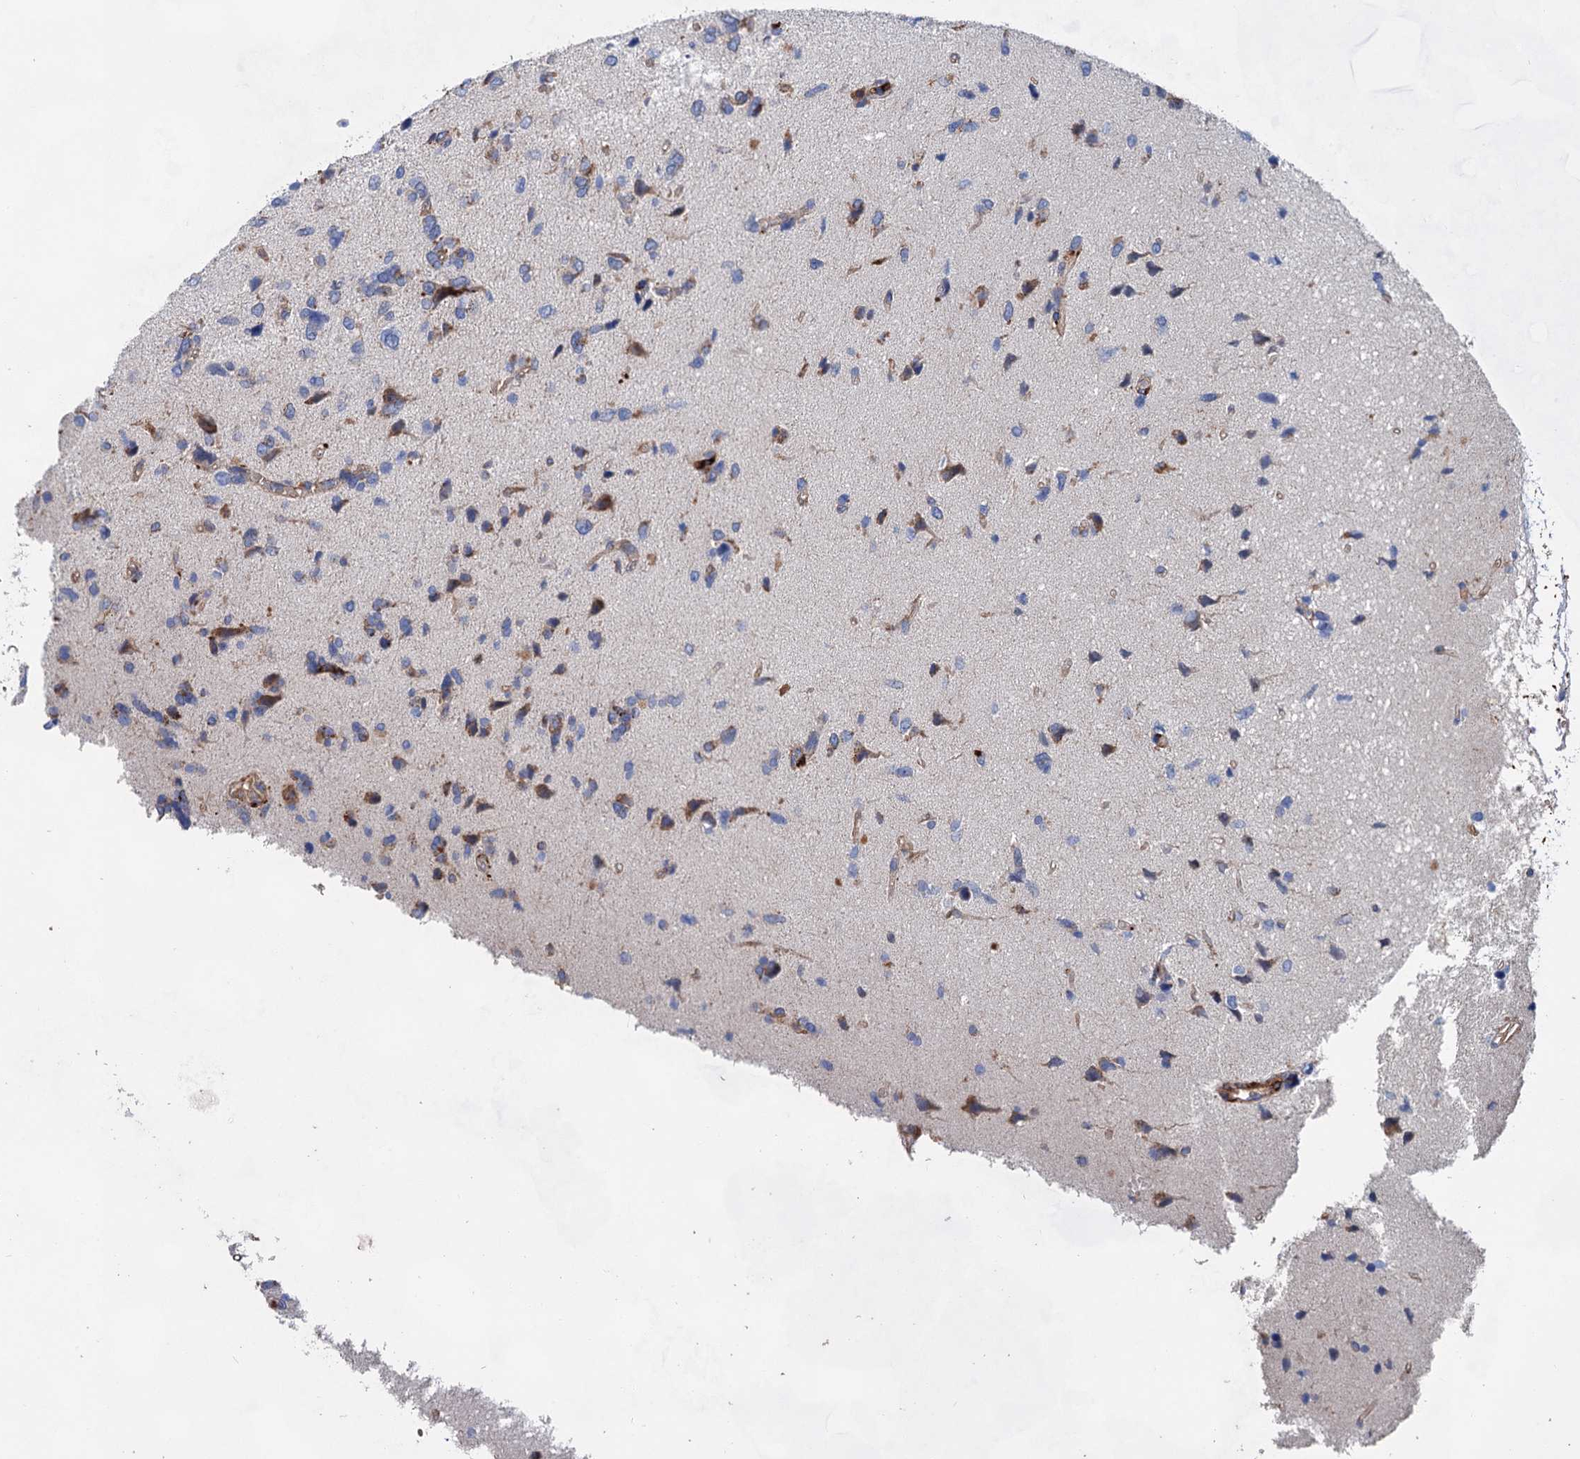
{"staining": {"intensity": "moderate", "quantity": "<25%", "location": "cytoplasmic/membranous"}, "tissue": "glioma", "cell_type": "Tumor cells", "image_type": "cancer", "snomed": [{"axis": "morphology", "description": "Glioma, malignant, High grade"}, {"axis": "topography", "description": "Brain"}], "caption": "Immunohistochemistry (IHC) histopathology image of human glioma stained for a protein (brown), which exhibits low levels of moderate cytoplasmic/membranous positivity in approximately <25% of tumor cells.", "gene": "GPR155", "patient": {"sex": "female", "age": 59}}